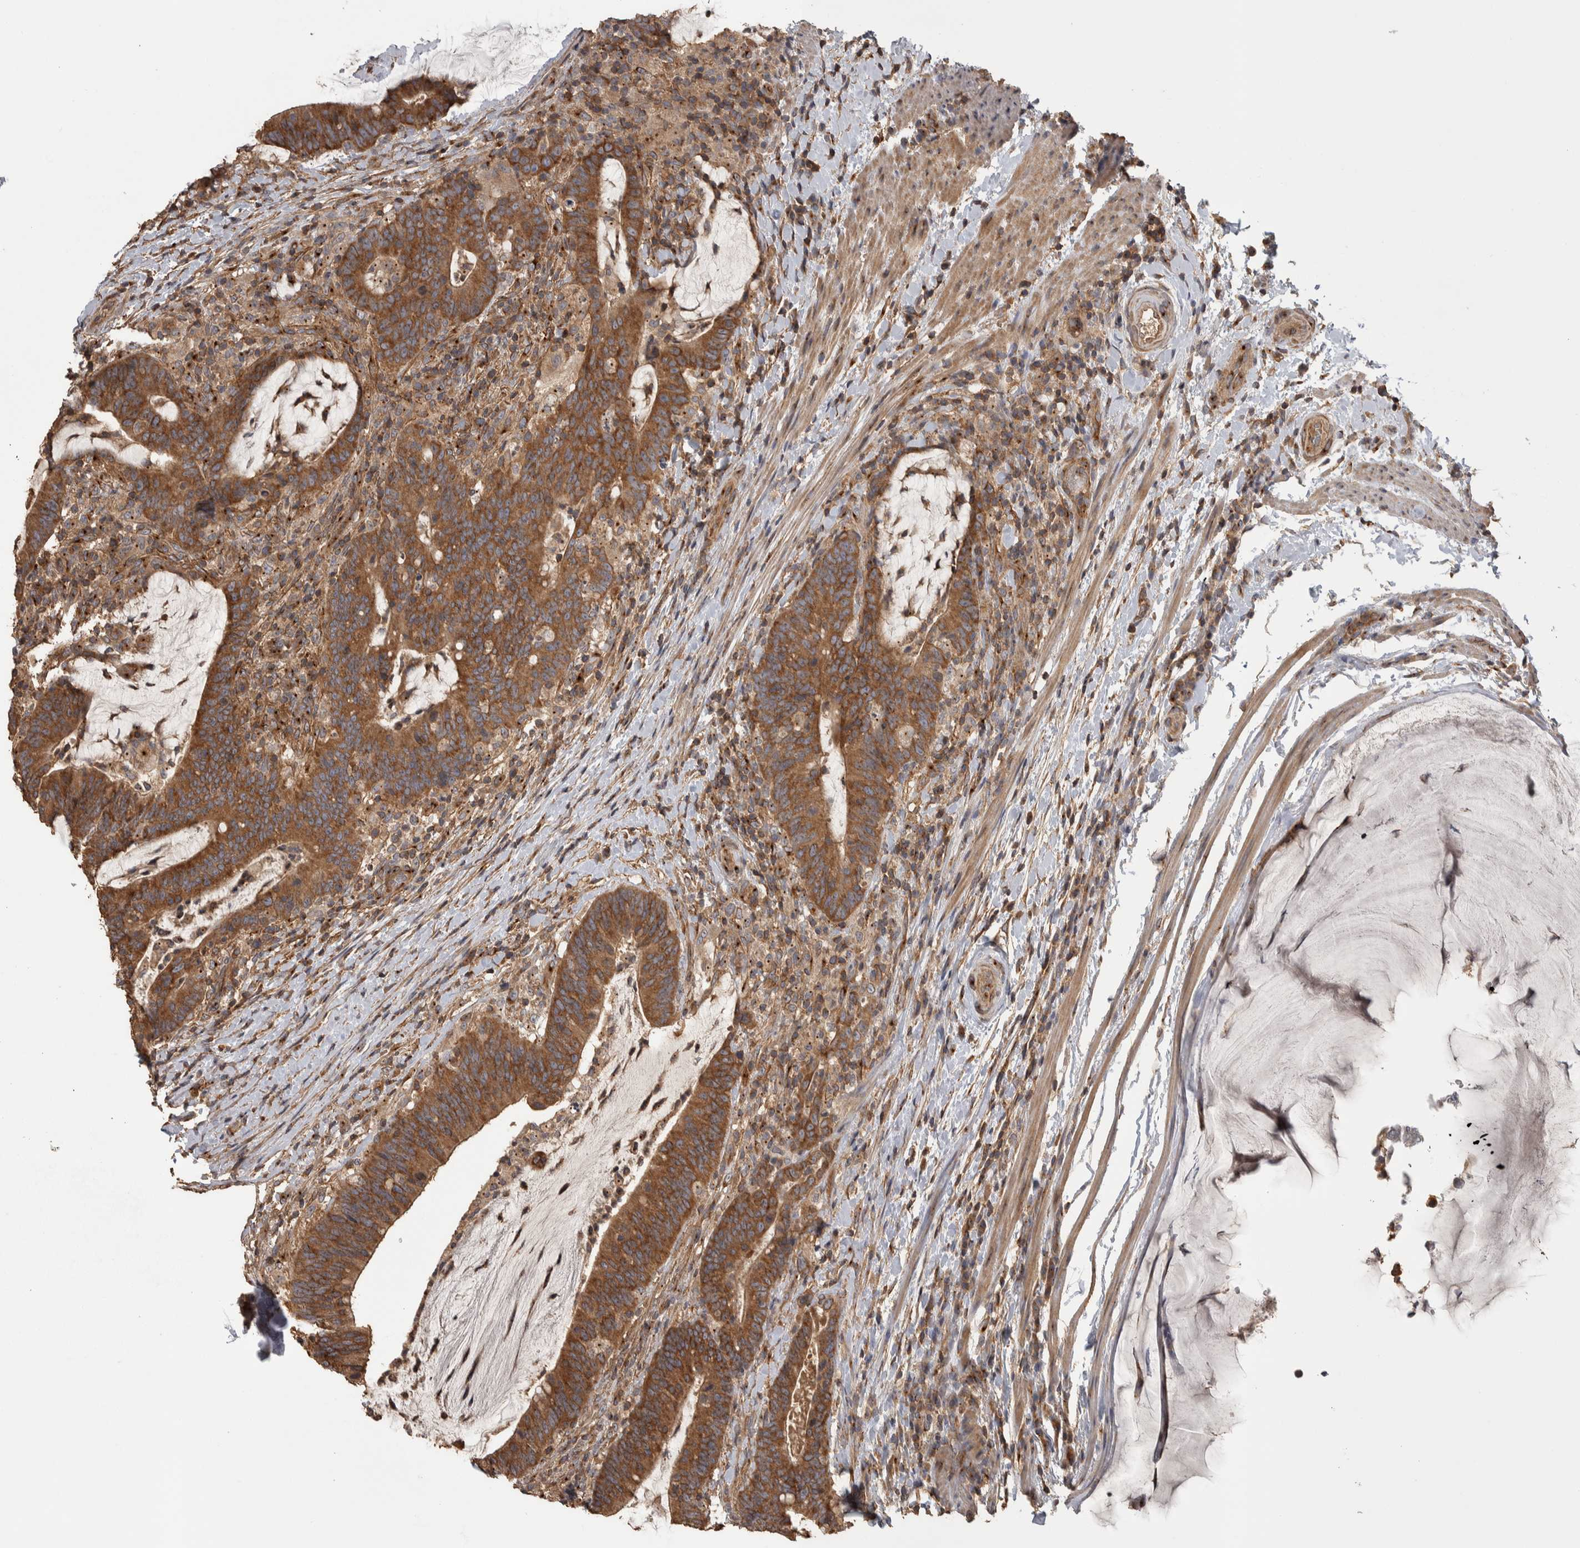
{"staining": {"intensity": "strong", "quantity": ">75%", "location": "cytoplasmic/membranous"}, "tissue": "colorectal cancer", "cell_type": "Tumor cells", "image_type": "cancer", "snomed": [{"axis": "morphology", "description": "Adenocarcinoma, NOS"}, {"axis": "topography", "description": "Colon"}], "caption": "An IHC micrograph of neoplastic tissue is shown. Protein staining in brown shows strong cytoplasmic/membranous positivity in colorectal cancer within tumor cells. (brown staining indicates protein expression, while blue staining denotes nuclei).", "gene": "IFRD1", "patient": {"sex": "female", "age": 66}}